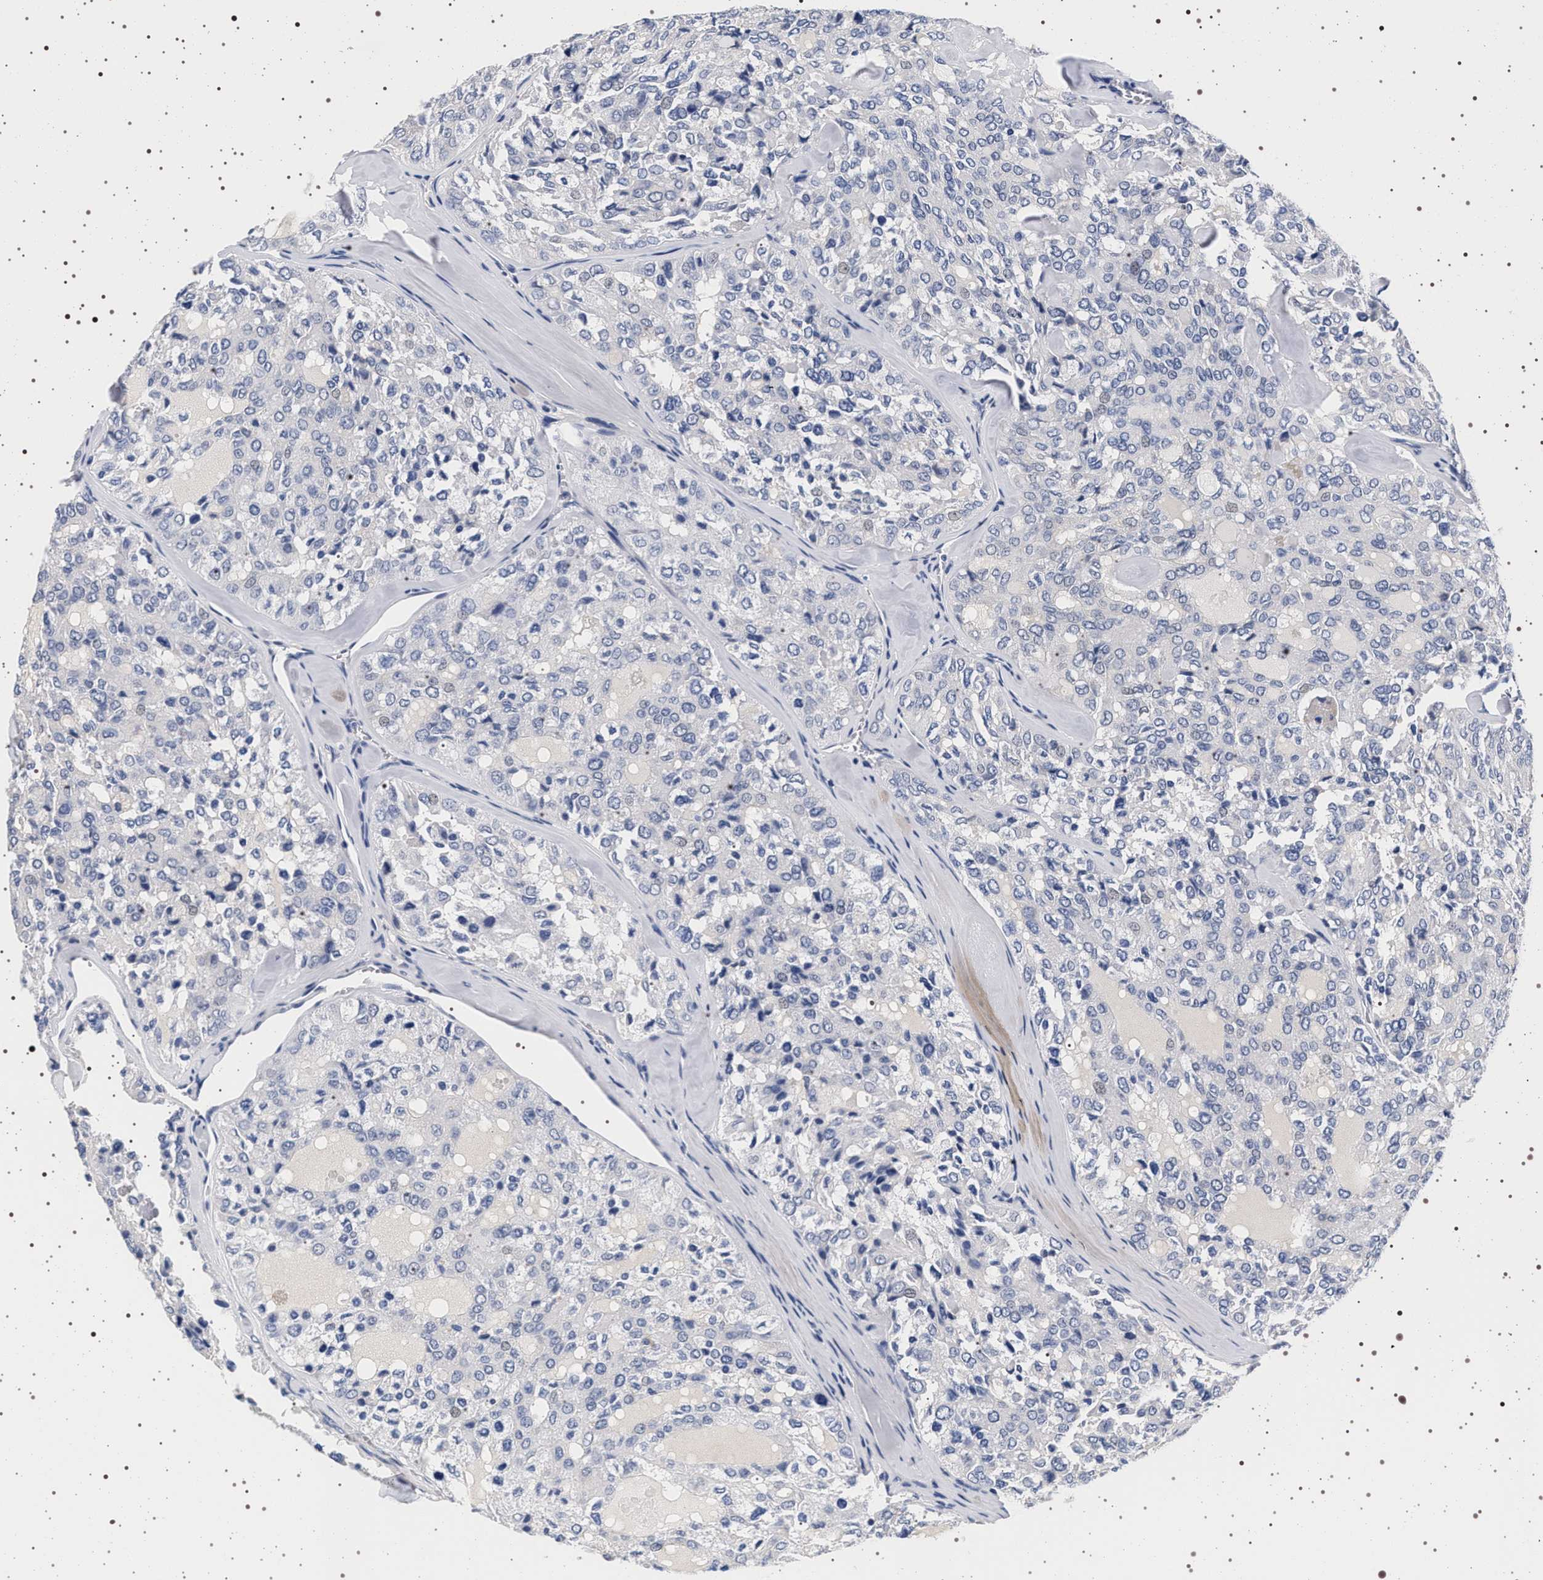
{"staining": {"intensity": "negative", "quantity": "none", "location": "none"}, "tissue": "thyroid cancer", "cell_type": "Tumor cells", "image_type": "cancer", "snomed": [{"axis": "morphology", "description": "Follicular adenoma carcinoma, NOS"}, {"axis": "topography", "description": "Thyroid gland"}], "caption": "The image displays no staining of tumor cells in follicular adenoma carcinoma (thyroid).", "gene": "MAPK10", "patient": {"sex": "male", "age": 75}}